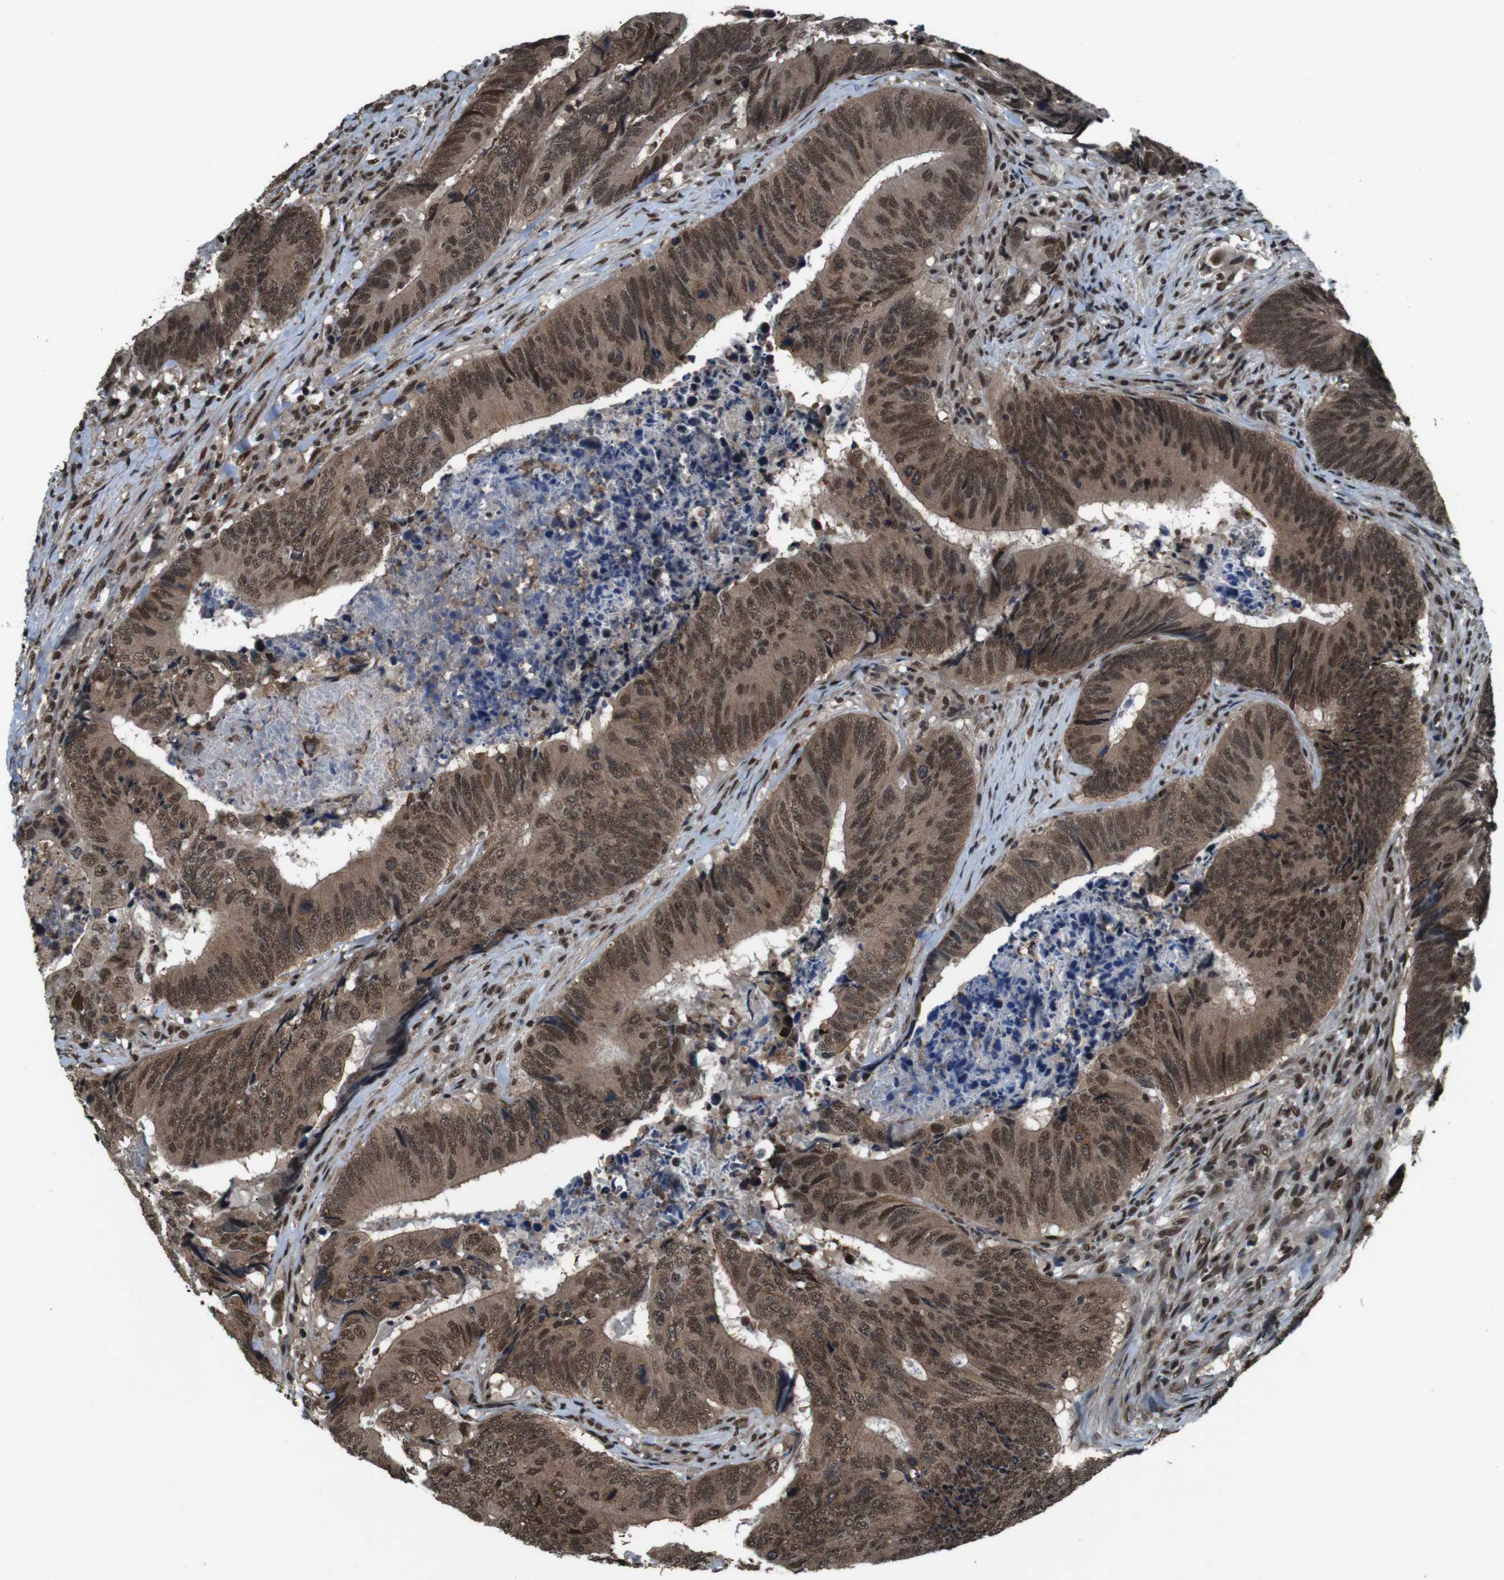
{"staining": {"intensity": "moderate", "quantity": ">75%", "location": "cytoplasmic/membranous,nuclear"}, "tissue": "colorectal cancer", "cell_type": "Tumor cells", "image_type": "cancer", "snomed": [{"axis": "morphology", "description": "Normal tissue, NOS"}, {"axis": "morphology", "description": "Adenocarcinoma, NOS"}, {"axis": "topography", "description": "Colon"}], "caption": "IHC of human colorectal adenocarcinoma shows medium levels of moderate cytoplasmic/membranous and nuclear positivity in approximately >75% of tumor cells. (IHC, brightfield microscopy, high magnification).", "gene": "NR4A2", "patient": {"sex": "male", "age": 56}}